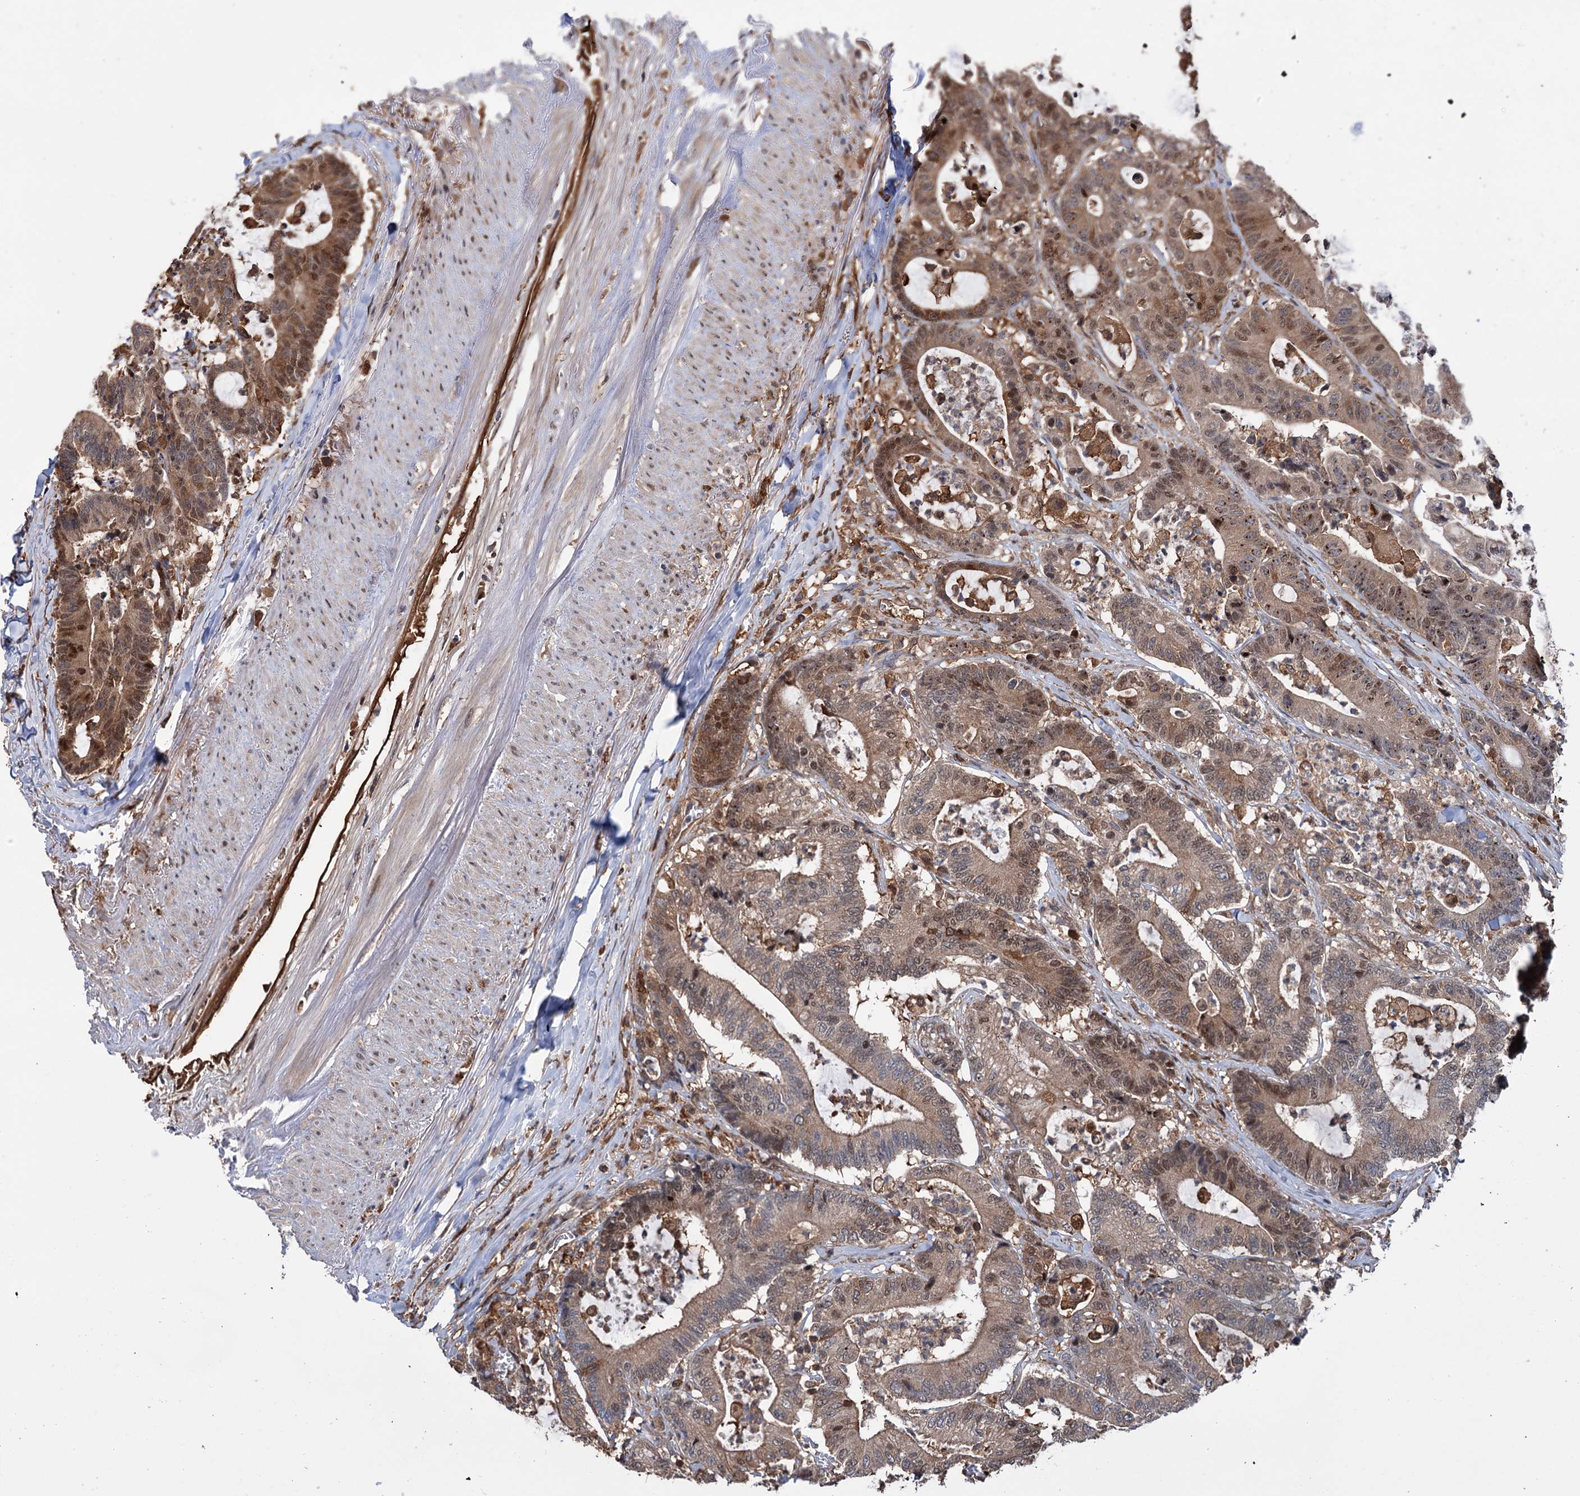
{"staining": {"intensity": "moderate", "quantity": ">75%", "location": "cytoplasmic/membranous,nuclear"}, "tissue": "colorectal cancer", "cell_type": "Tumor cells", "image_type": "cancer", "snomed": [{"axis": "morphology", "description": "Adenocarcinoma, NOS"}, {"axis": "topography", "description": "Colon"}], "caption": "This photomicrograph demonstrates IHC staining of human adenocarcinoma (colorectal), with medium moderate cytoplasmic/membranous and nuclear expression in about >75% of tumor cells.", "gene": "NCAPD2", "patient": {"sex": "female", "age": 84}}